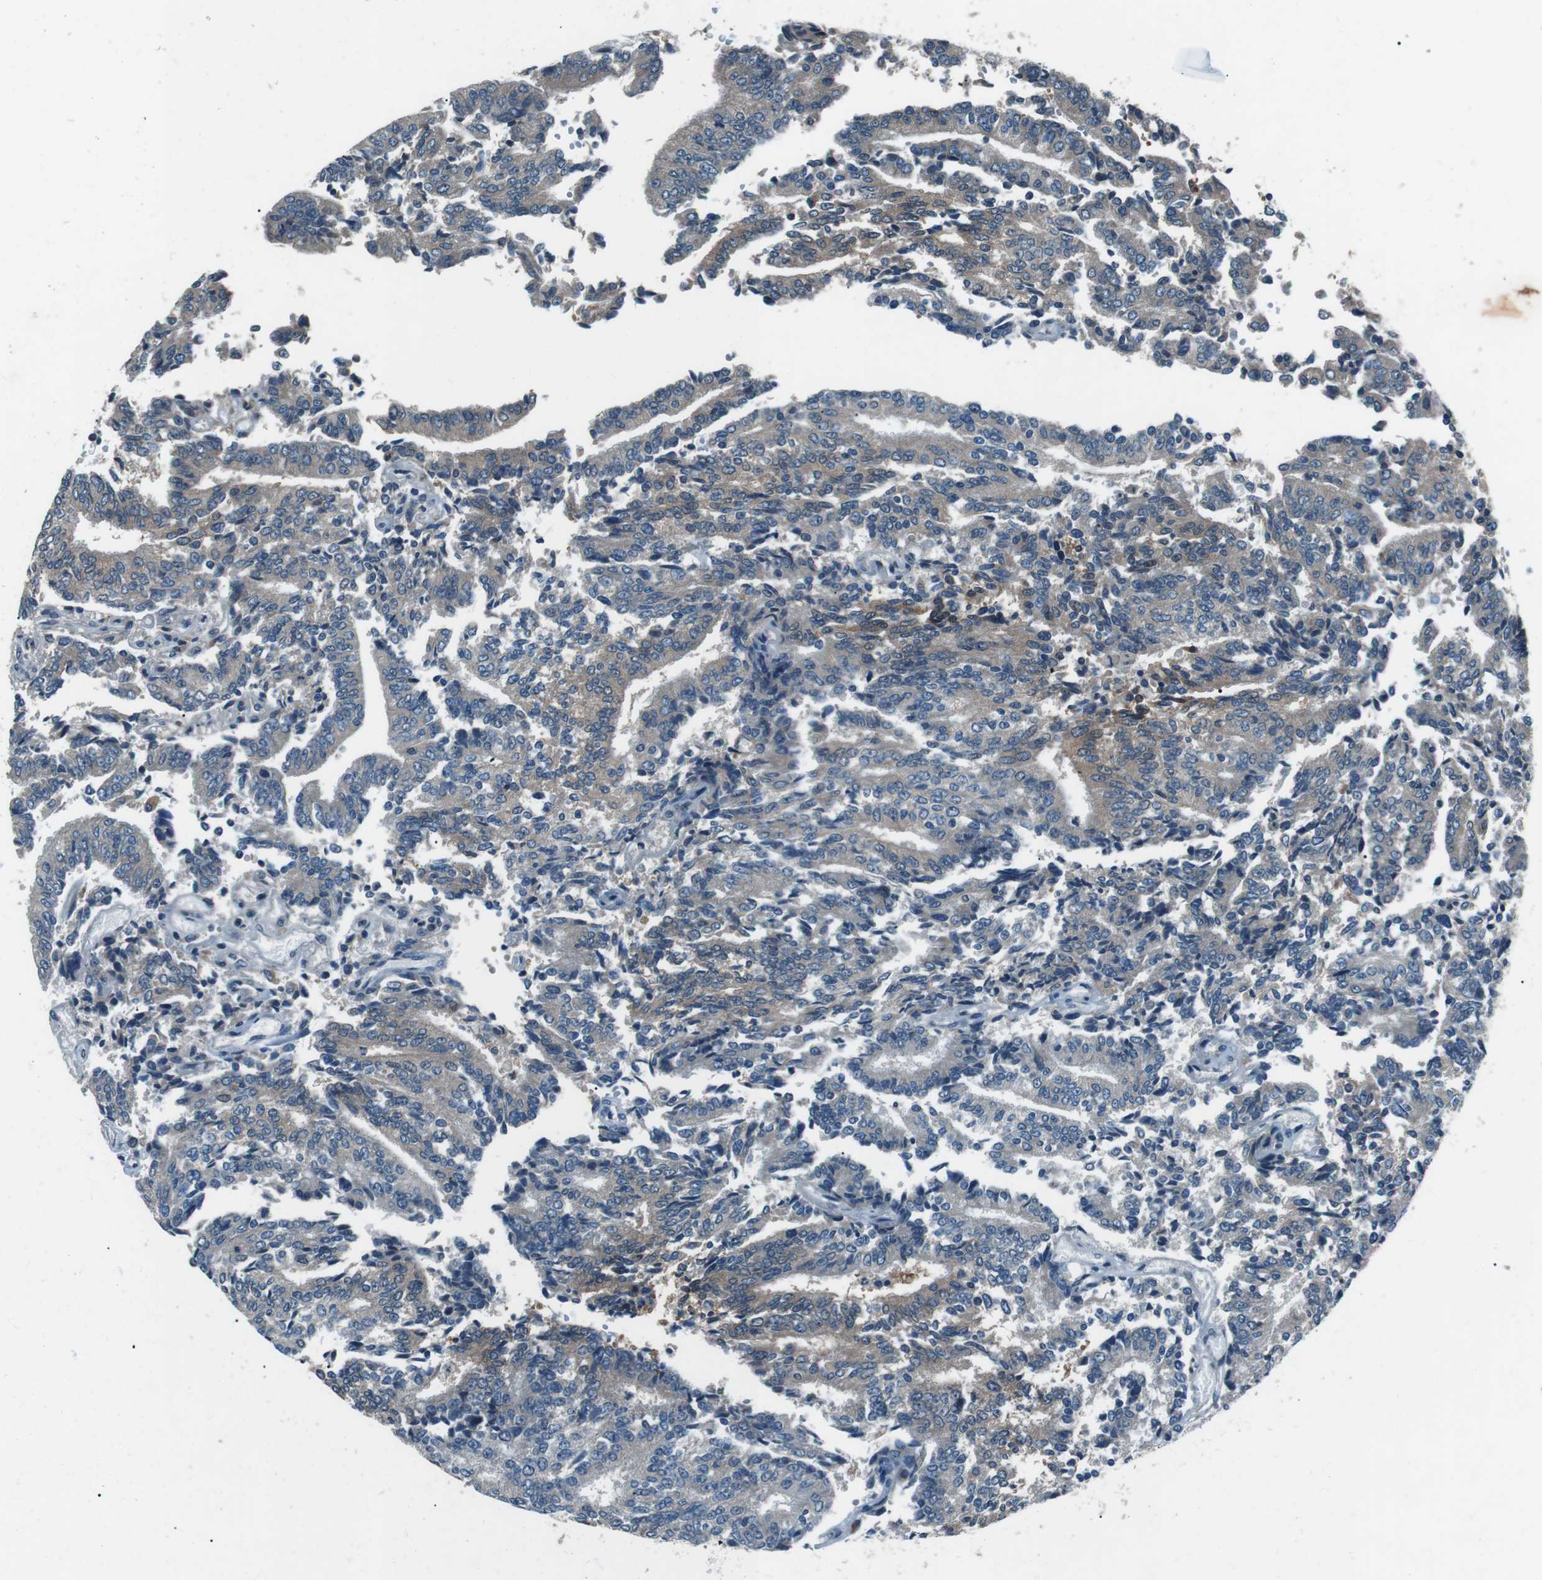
{"staining": {"intensity": "weak", "quantity": "<25%", "location": "cytoplasmic/membranous"}, "tissue": "prostate cancer", "cell_type": "Tumor cells", "image_type": "cancer", "snomed": [{"axis": "morphology", "description": "Normal tissue, NOS"}, {"axis": "morphology", "description": "Adenocarcinoma, High grade"}, {"axis": "topography", "description": "Prostate"}, {"axis": "topography", "description": "Seminal veicle"}], "caption": "There is no significant staining in tumor cells of prostate cancer (high-grade adenocarcinoma).", "gene": "LRIG2", "patient": {"sex": "male", "age": 55}}